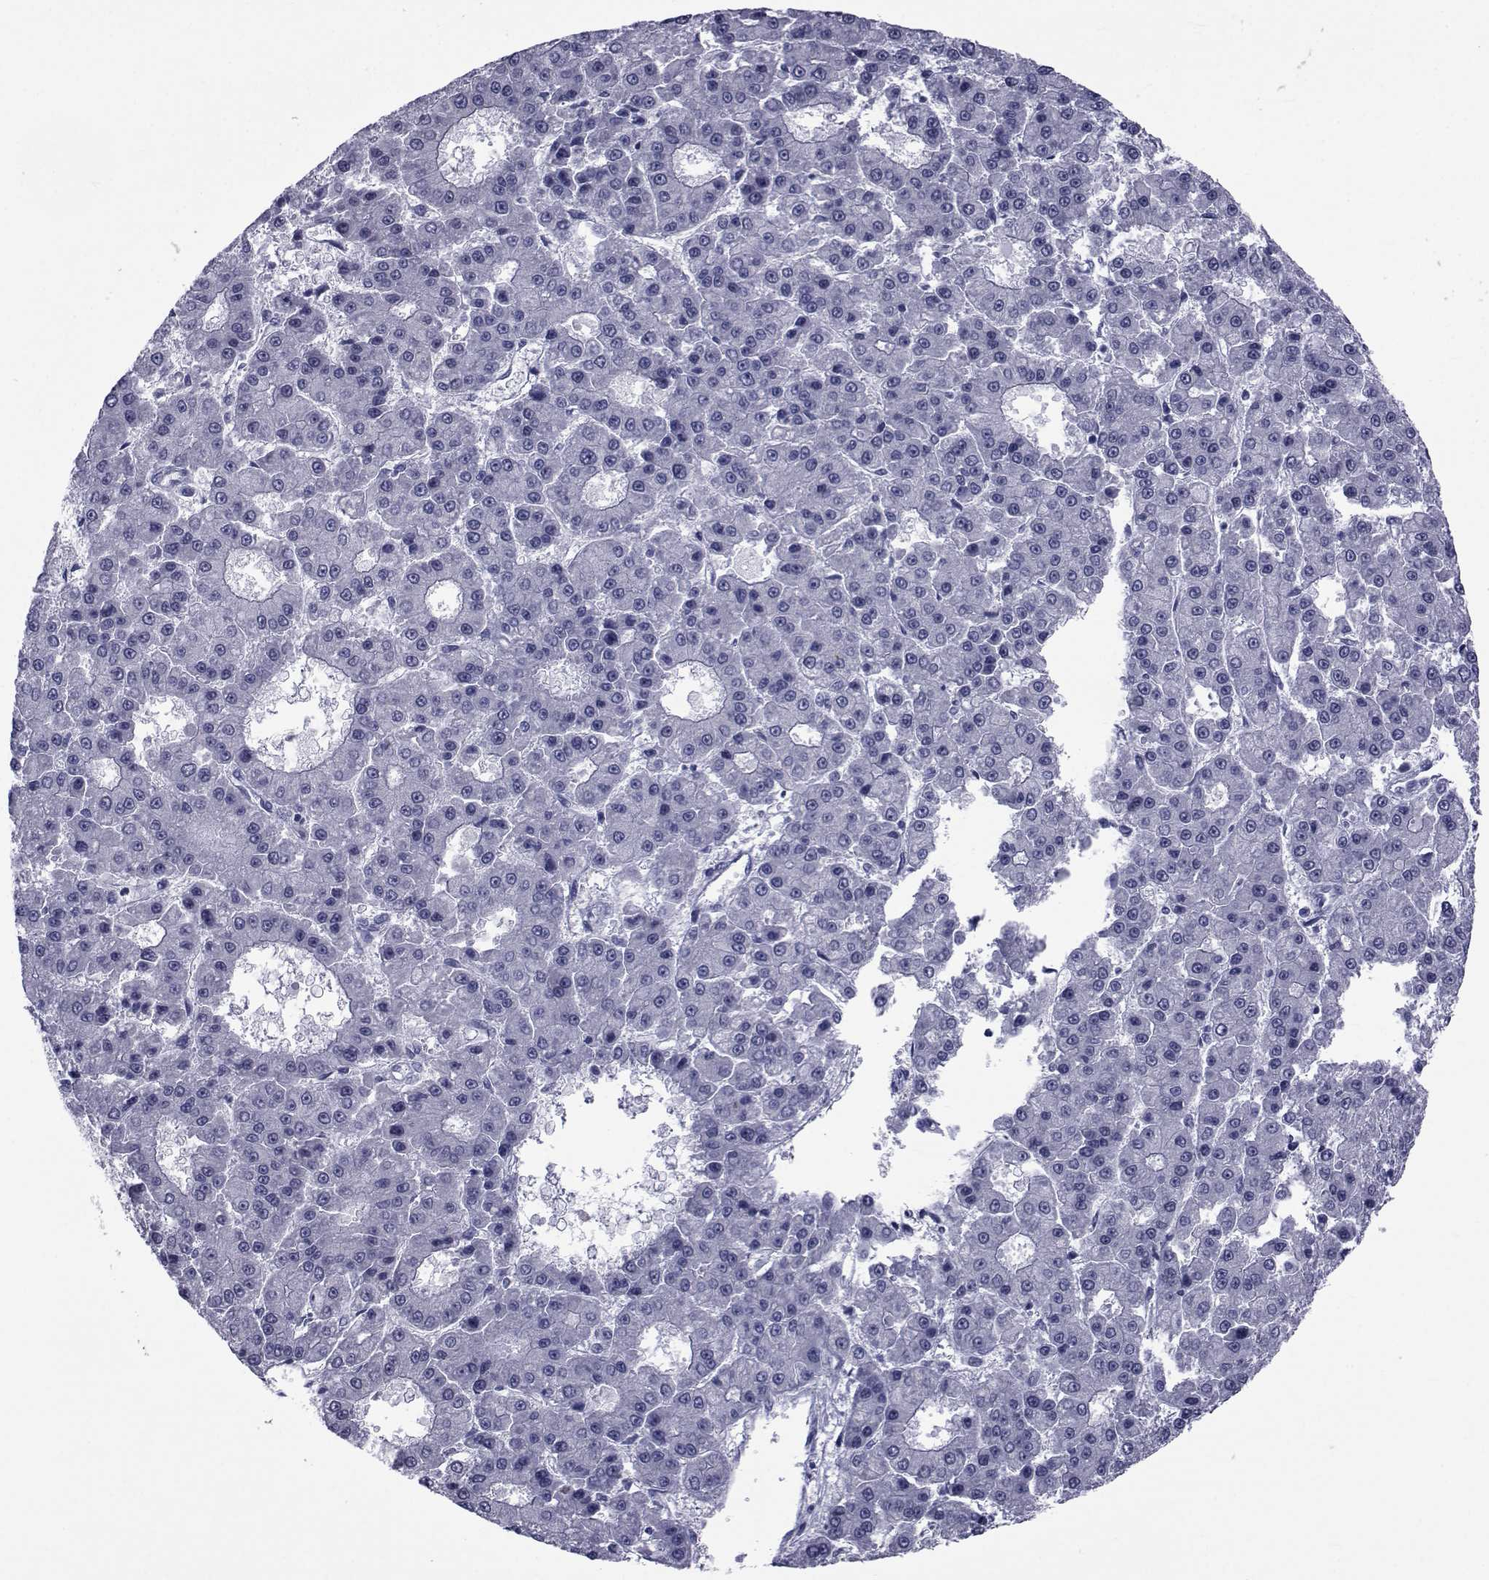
{"staining": {"intensity": "negative", "quantity": "none", "location": "none"}, "tissue": "liver cancer", "cell_type": "Tumor cells", "image_type": "cancer", "snomed": [{"axis": "morphology", "description": "Carcinoma, Hepatocellular, NOS"}, {"axis": "topography", "description": "Liver"}], "caption": "The IHC histopathology image has no significant positivity in tumor cells of liver cancer tissue.", "gene": "GKAP1", "patient": {"sex": "male", "age": 70}}